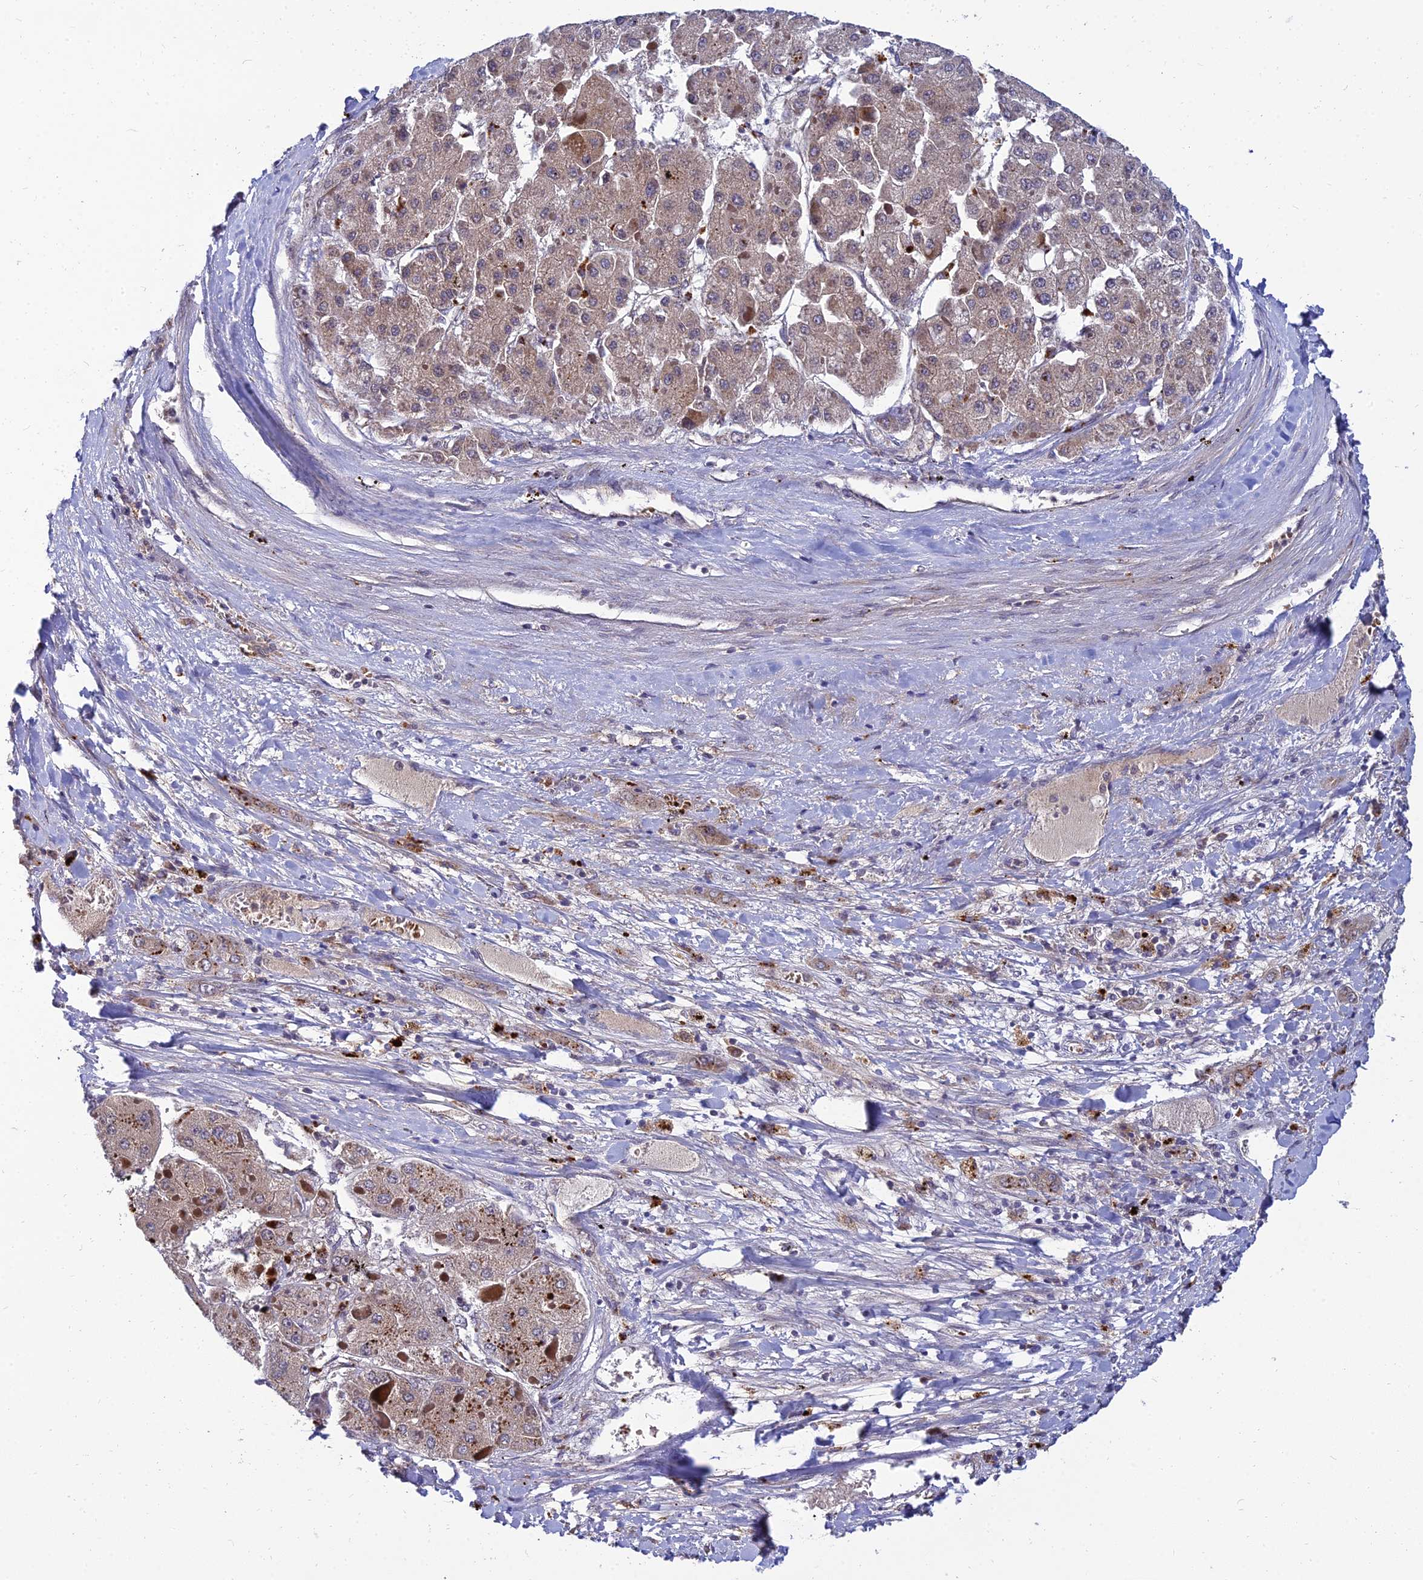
{"staining": {"intensity": "weak", "quantity": "25%-75%", "location": "cytoplasmic/membranous"}, "tissue": "liver cancer", "cell_type": "Tumor cells", "image_type": "cancer", "snomed": [{"axis": "morphology", "description": "Carcinoma, Hepatocellular, NOS"}, {"axis": "topography", "description": "Liver"}], "caption": "This image exhibits immunohistochemistry (IHC) staining of hepatocellular carcinoma (liver), with low weak cytoplasmic/membranous positivity in about 25%-75% of tumor cells.", "gene": "NPY", "patient": {"sex": "female", "age": 73}}